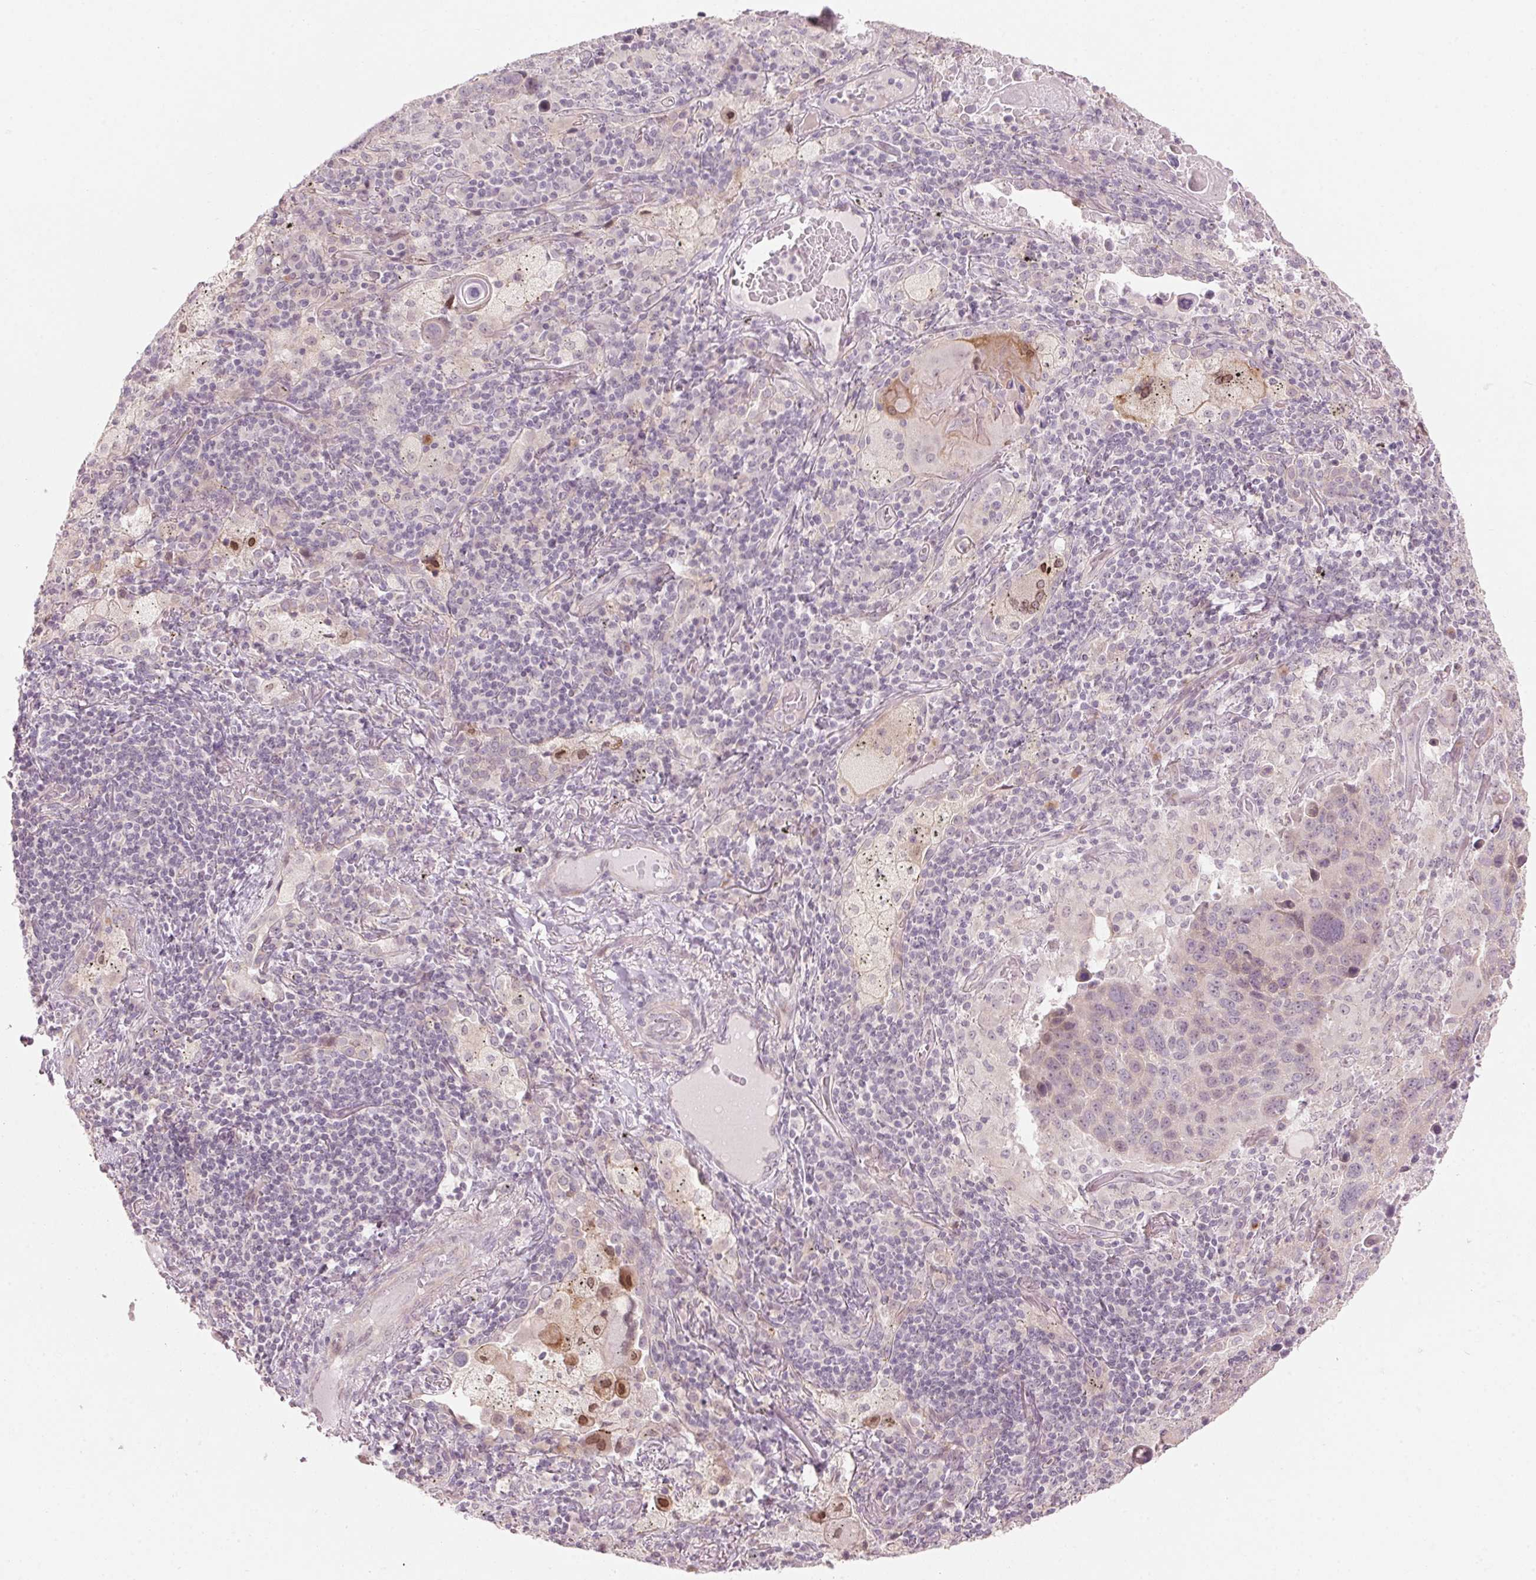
{"staining": {"intensity": "weak", "quantity": "<25%", "location": "cytoplasmic/membranous"}, "tissue": "lung cancer", "cell_type": "Tumor cells", "image_type": "cancer", "snomed": [{"axis": "morphology", "description": "Squamous cell carcinoma, NOS"}, {"axis": "topography", "description": "Lung"}], "caption": "DAB (3,3'-diaminobenzidine) immunohistochemical staining of squamous cell carcinoma (lung) demonstrates no significant expression in tumor cells.", "gene": "TMED6", "patient": {"sex": "male", "age": 68}}